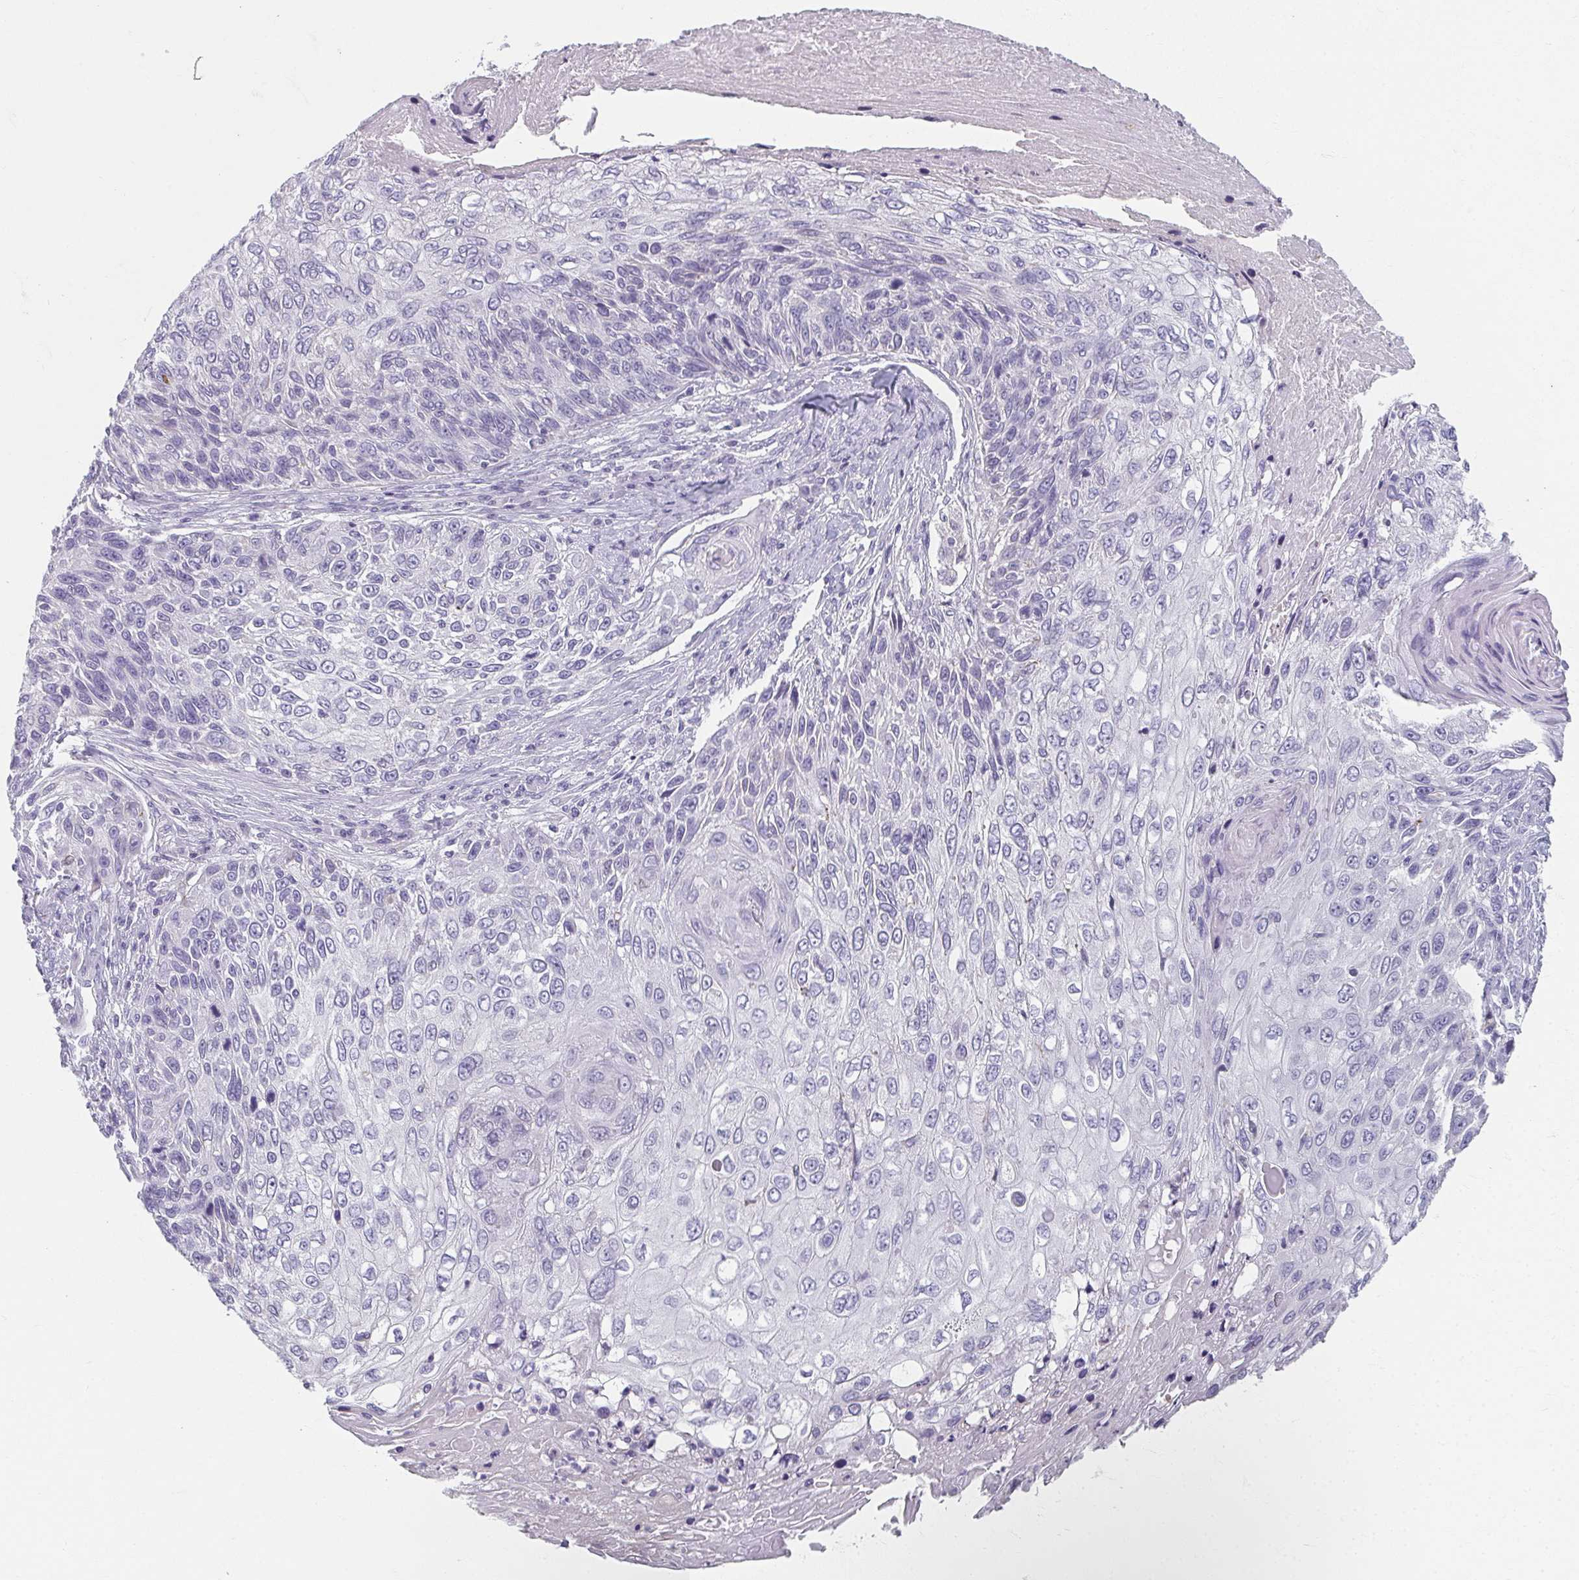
{"staining": {"intensity": "negative", "quantity": "none", "location": "none"}, "tissue": "skin cancer", "cell_type": "Tumor cells", "image_type": "cancer", "snomed": [{"axis": "morphology", "description": "Squamous cell carcinoma, NOS"}, {"axis": "topography", "description": "Skin"}], "caption": "IHC photomicrograph of neoplastic tissue: skin squamous cell carcinoma stained with DAB (3,3'-diaminobenzidine) exhibits no significant protein staining in tumor cells.", "gene": "CAMKV", "patient": {"sex": "male", "age": 92}}